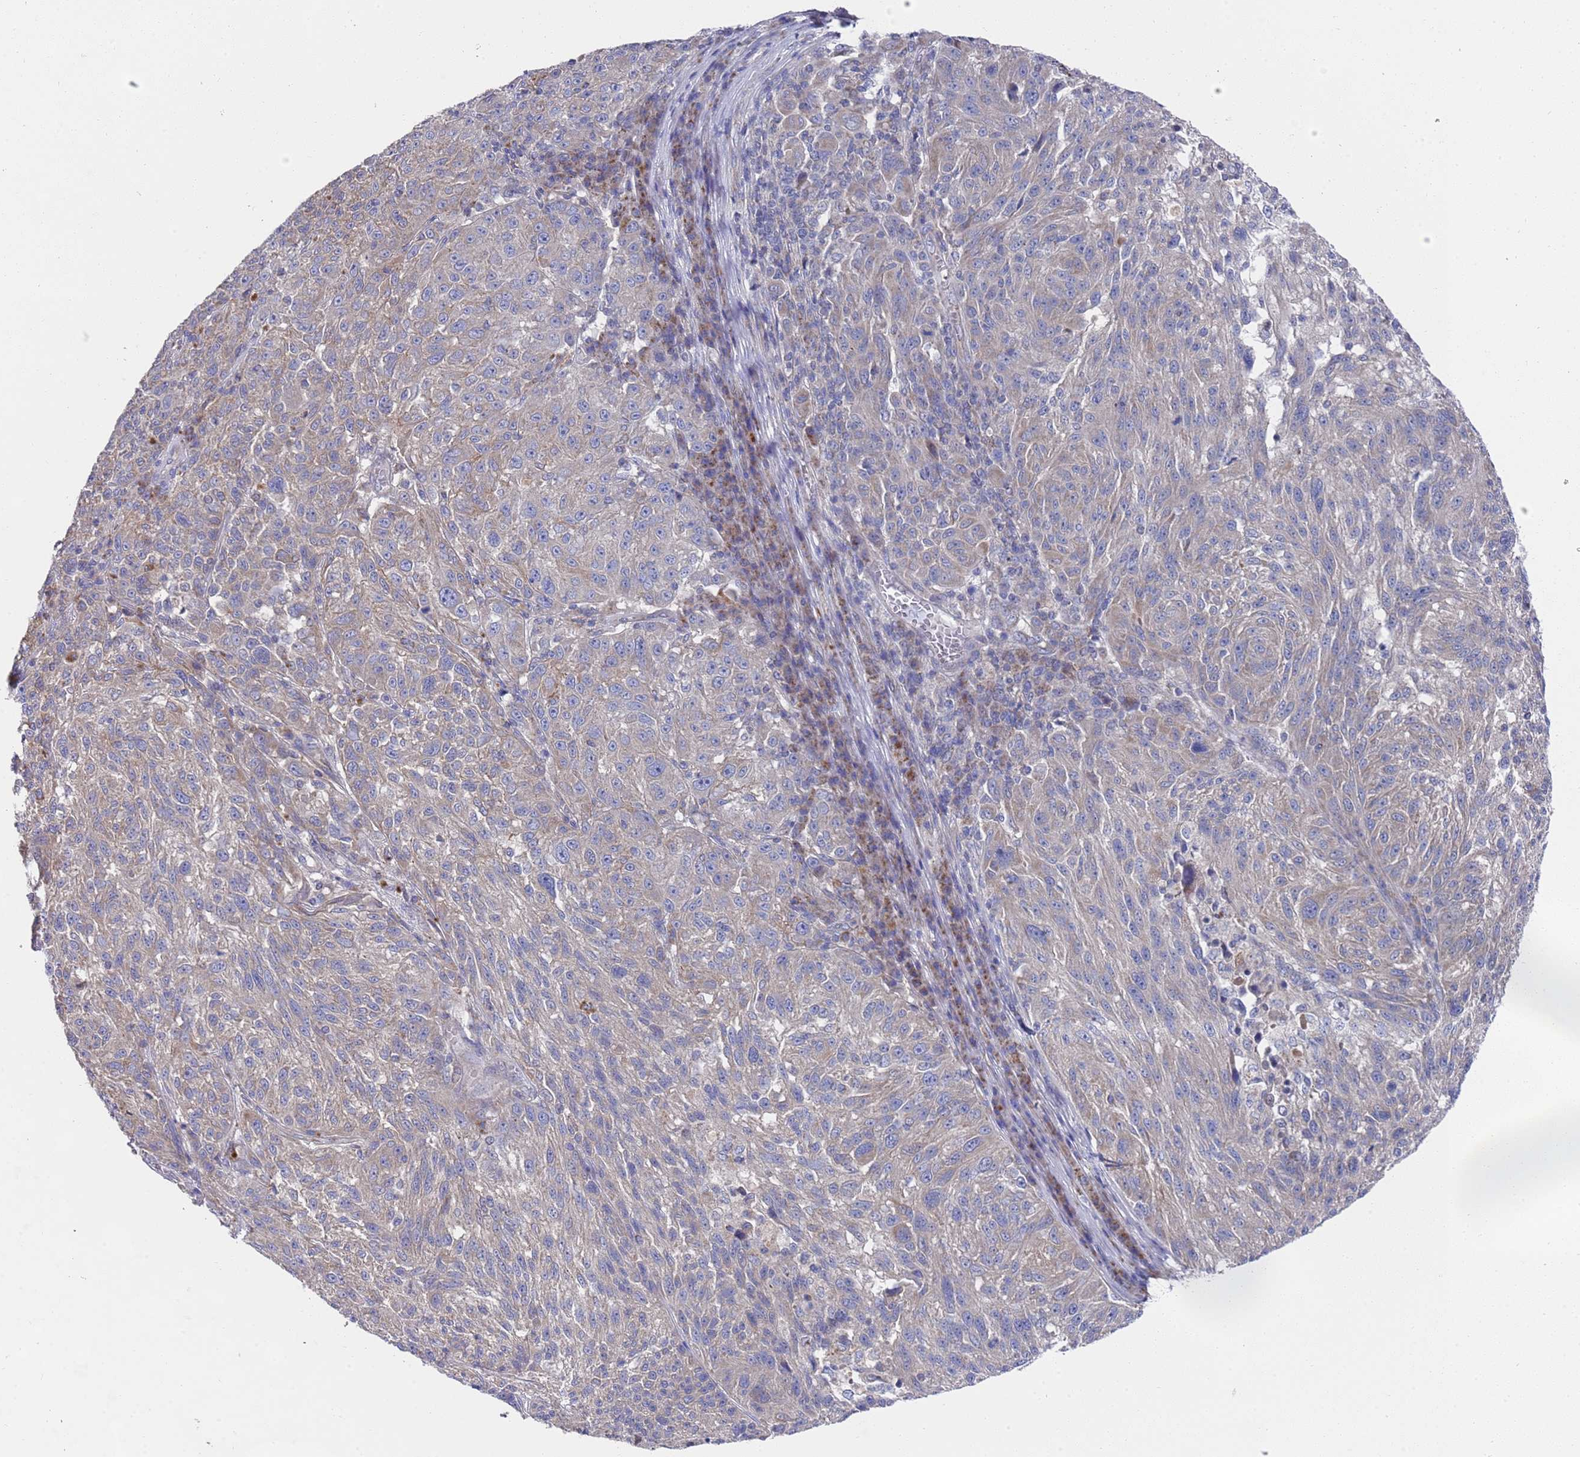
{"staining": {"intensity": "weak", "quantity": "25%-75%", "location": "cytoplasmic/membranous"}, "tissue": "melanoma", "cell_type": "Tumor cells", "image_type": "cancer", "snomed": [{"axis": "morphology", "description": "Malignant melanoma, NOS"}, {"axis": "topography", "description": "Skin"}], "caption": "Malignant melanoma was stained to show a protein in brown. There is low levels of weak cytoplasmic/membranous staining in approximately 25%-75% of tumor cells. The staining was performed using DAB to visualize the protein expression in brown, while the nuclei were stained in blue with hematoxylin (Magnification: 20x).", "gene": "NPEPPS", "patient": {"sex": "male", "age": 53}}